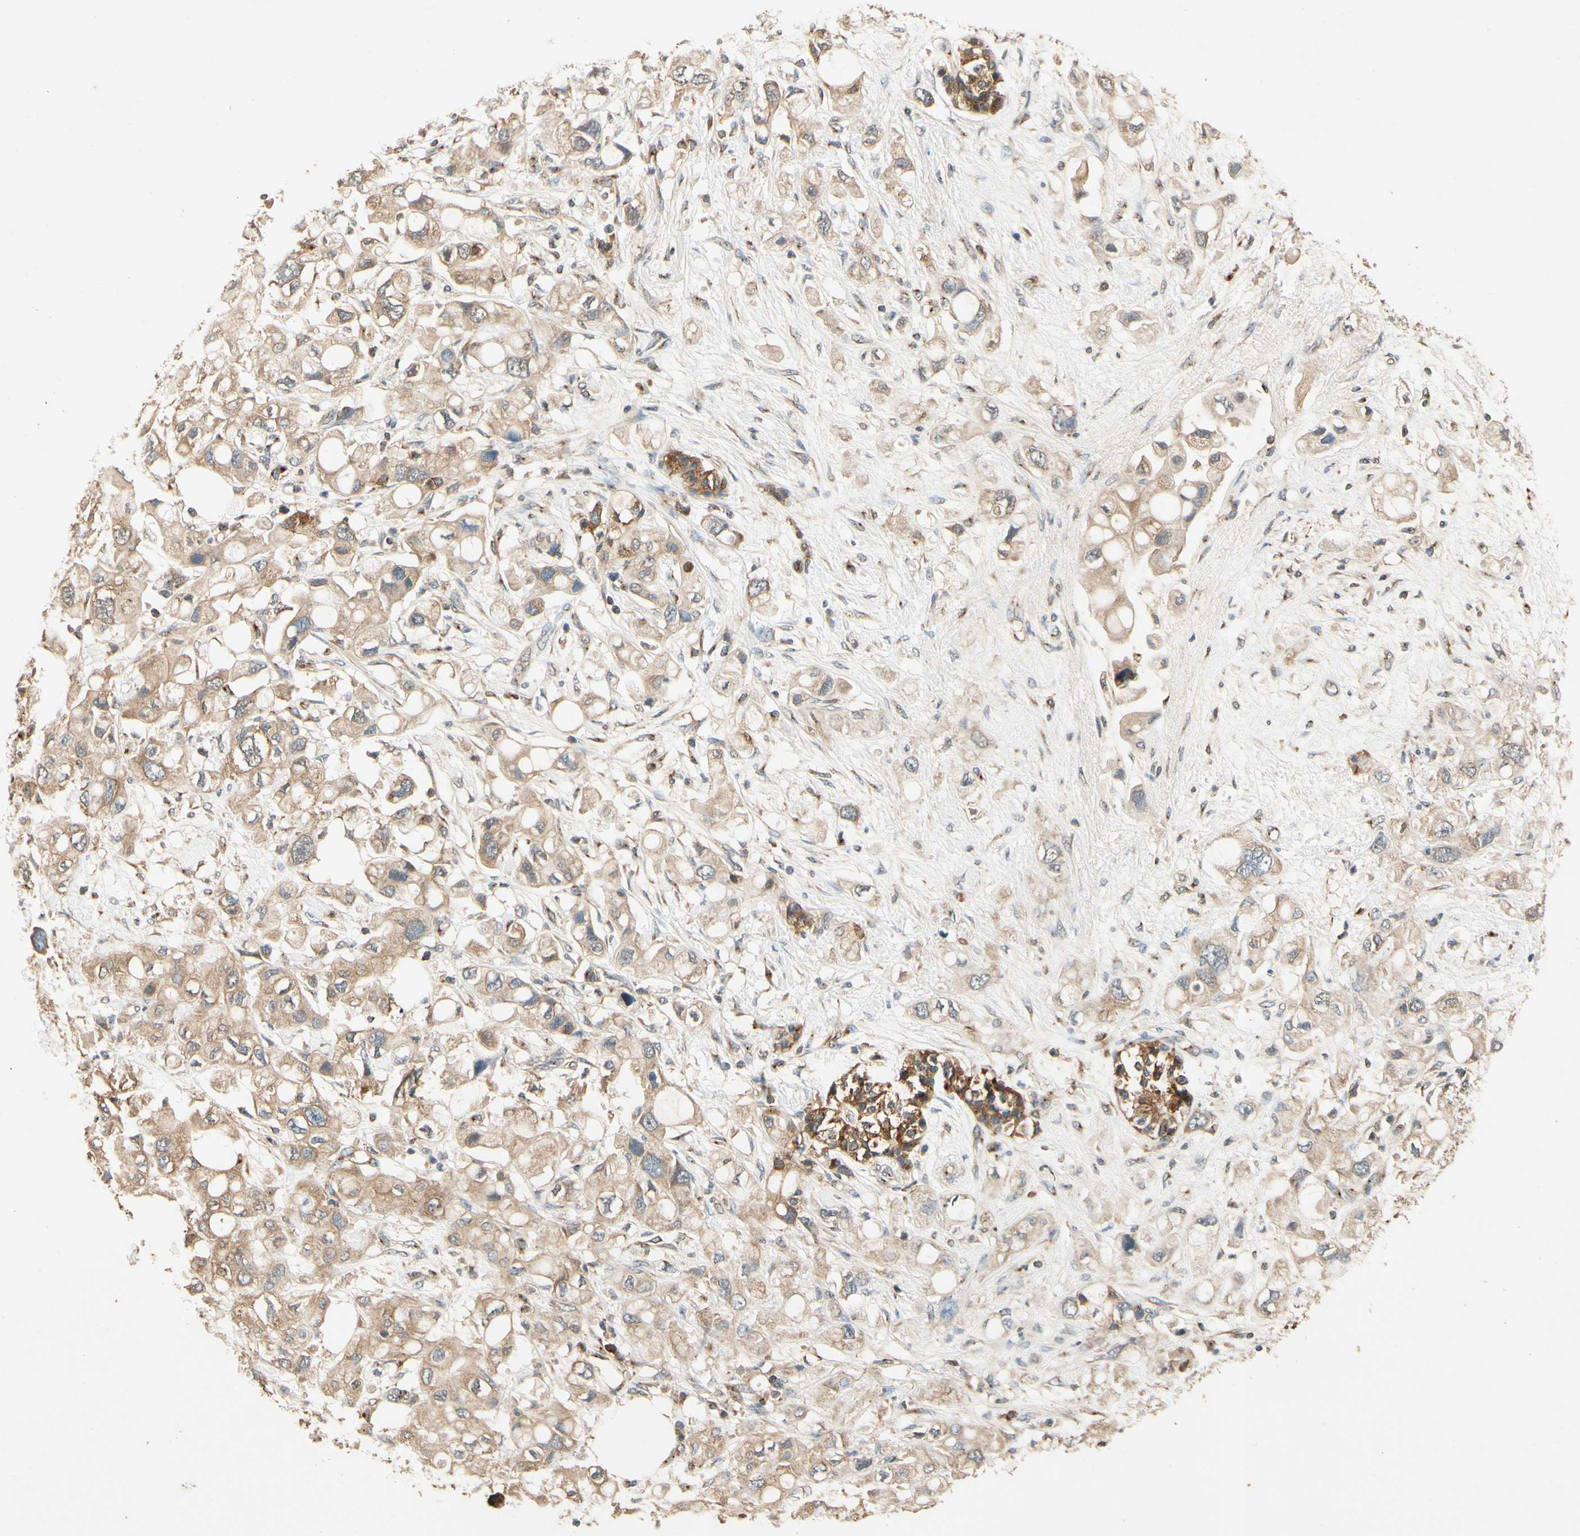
{"staining": {"intensity": "moderate", "quantity": ">75%", "location": "cytoplasmic/membranous"}, "tissue": "pancreatic cancer", "cell_type": "Tumor cells", "image_type": "cancer", "snomed": [{"axis": "morphology", "description": "Adenocarcinoma, NOS"}, {"axis": "topography", "description": "Pancreas"}], "caption": "Brown immunohistochemical staining in human pancreatic adenocarcinoma demonstrates moderate cytoplasmic/membranous positivity in about >75% of tumor cells. (DAB = brown stain, brightfield microscopy at high magnification).", "gene": "AKAP9", "patient": {"sex": "female", "age": 56}}